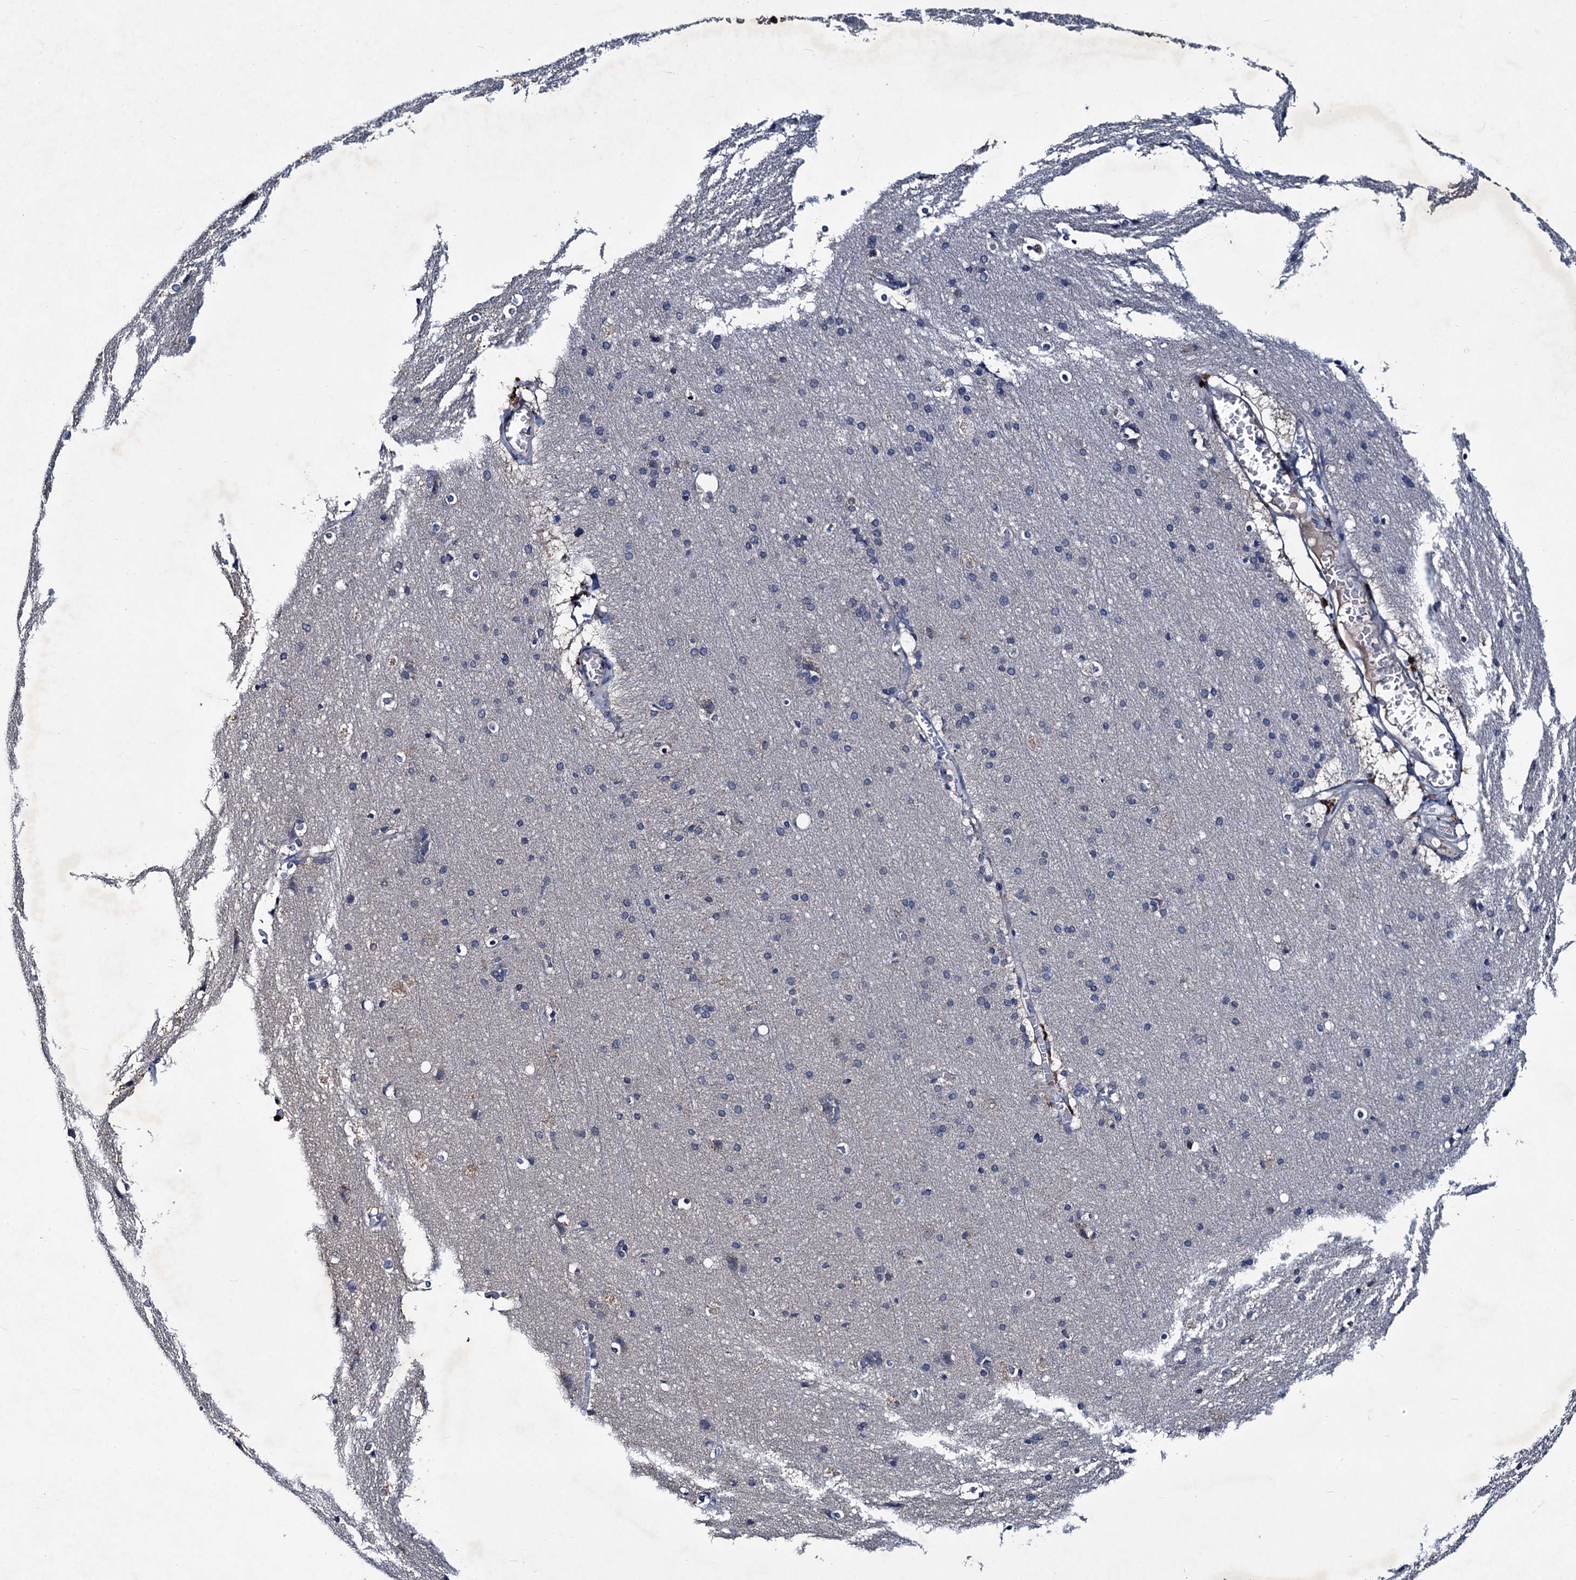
{"staining": {"intensity": "negative", "quantity": "none", "location": "none"}, "tissue": "cerebral cortex", "cell_type": "Endothelial cells", "image_type": "normal", "snomed": [{"axis": "morphology", "description": "Normal tissue, NOS"}, {"axis": "topography", "description": "Cerebral cortex"}], "caption": "Immunohistochemical staining of benign human cerebral cortex displays no significant expression in endothelial cells.", "gene": "RTKN2", "patient": {"sex": "male", "age": 54}}